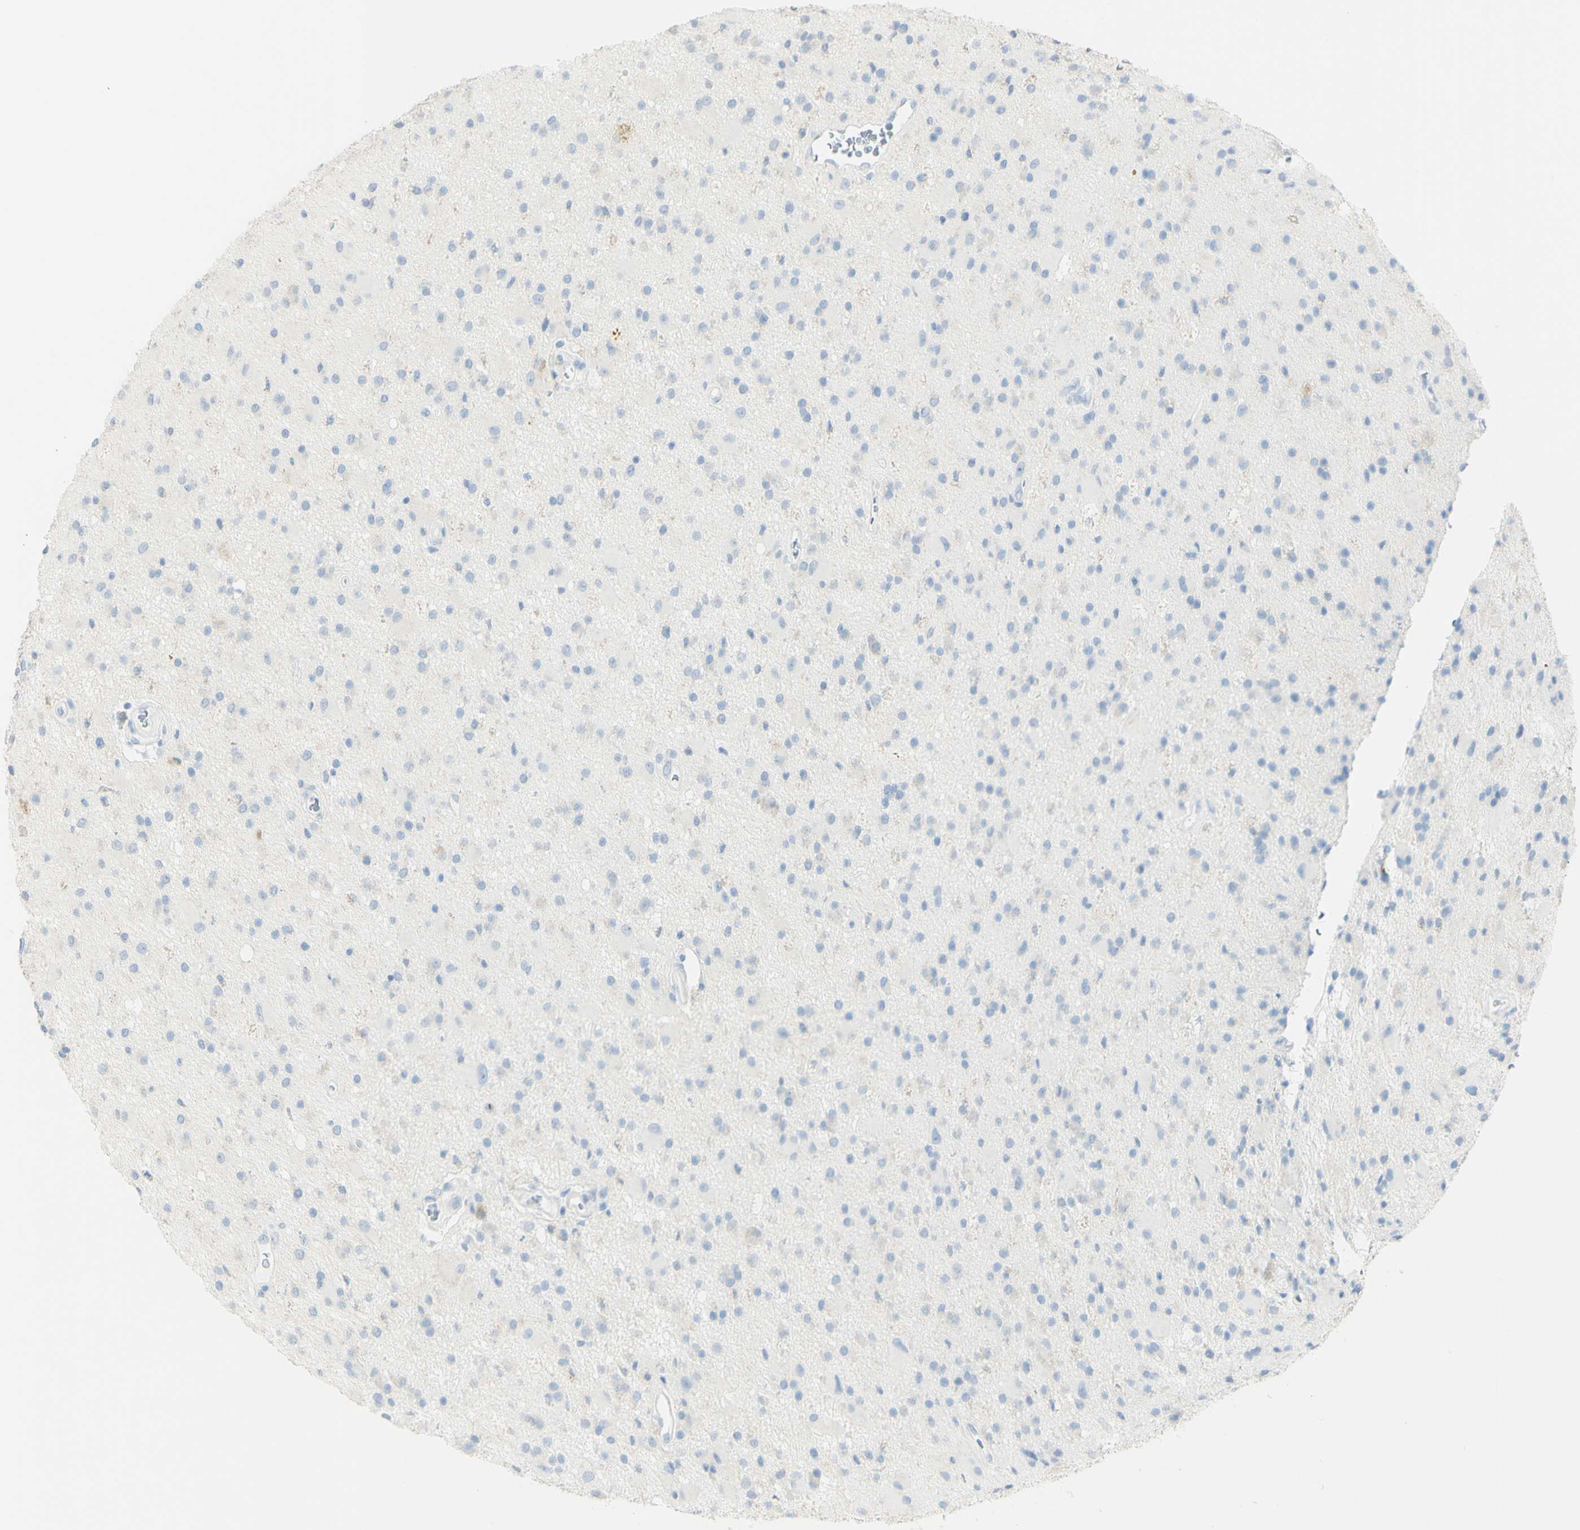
{"staining": {"intensity": "negative", "quantity": "none", "location": "none"}, "tissue": "glioma", "cell_type": "Tumor cells", "image_type": "cancer", "snomed": [{"axis": "morphology", "description": "Glioma, malignant, Low grade"}, {"axis": "topography", "description": "Brain"}], "caption": "IHC of human glioma reveals no positivity in tumor cells.", "gene": "LETM1", "patient": {"sex": "male", "age": 58}}